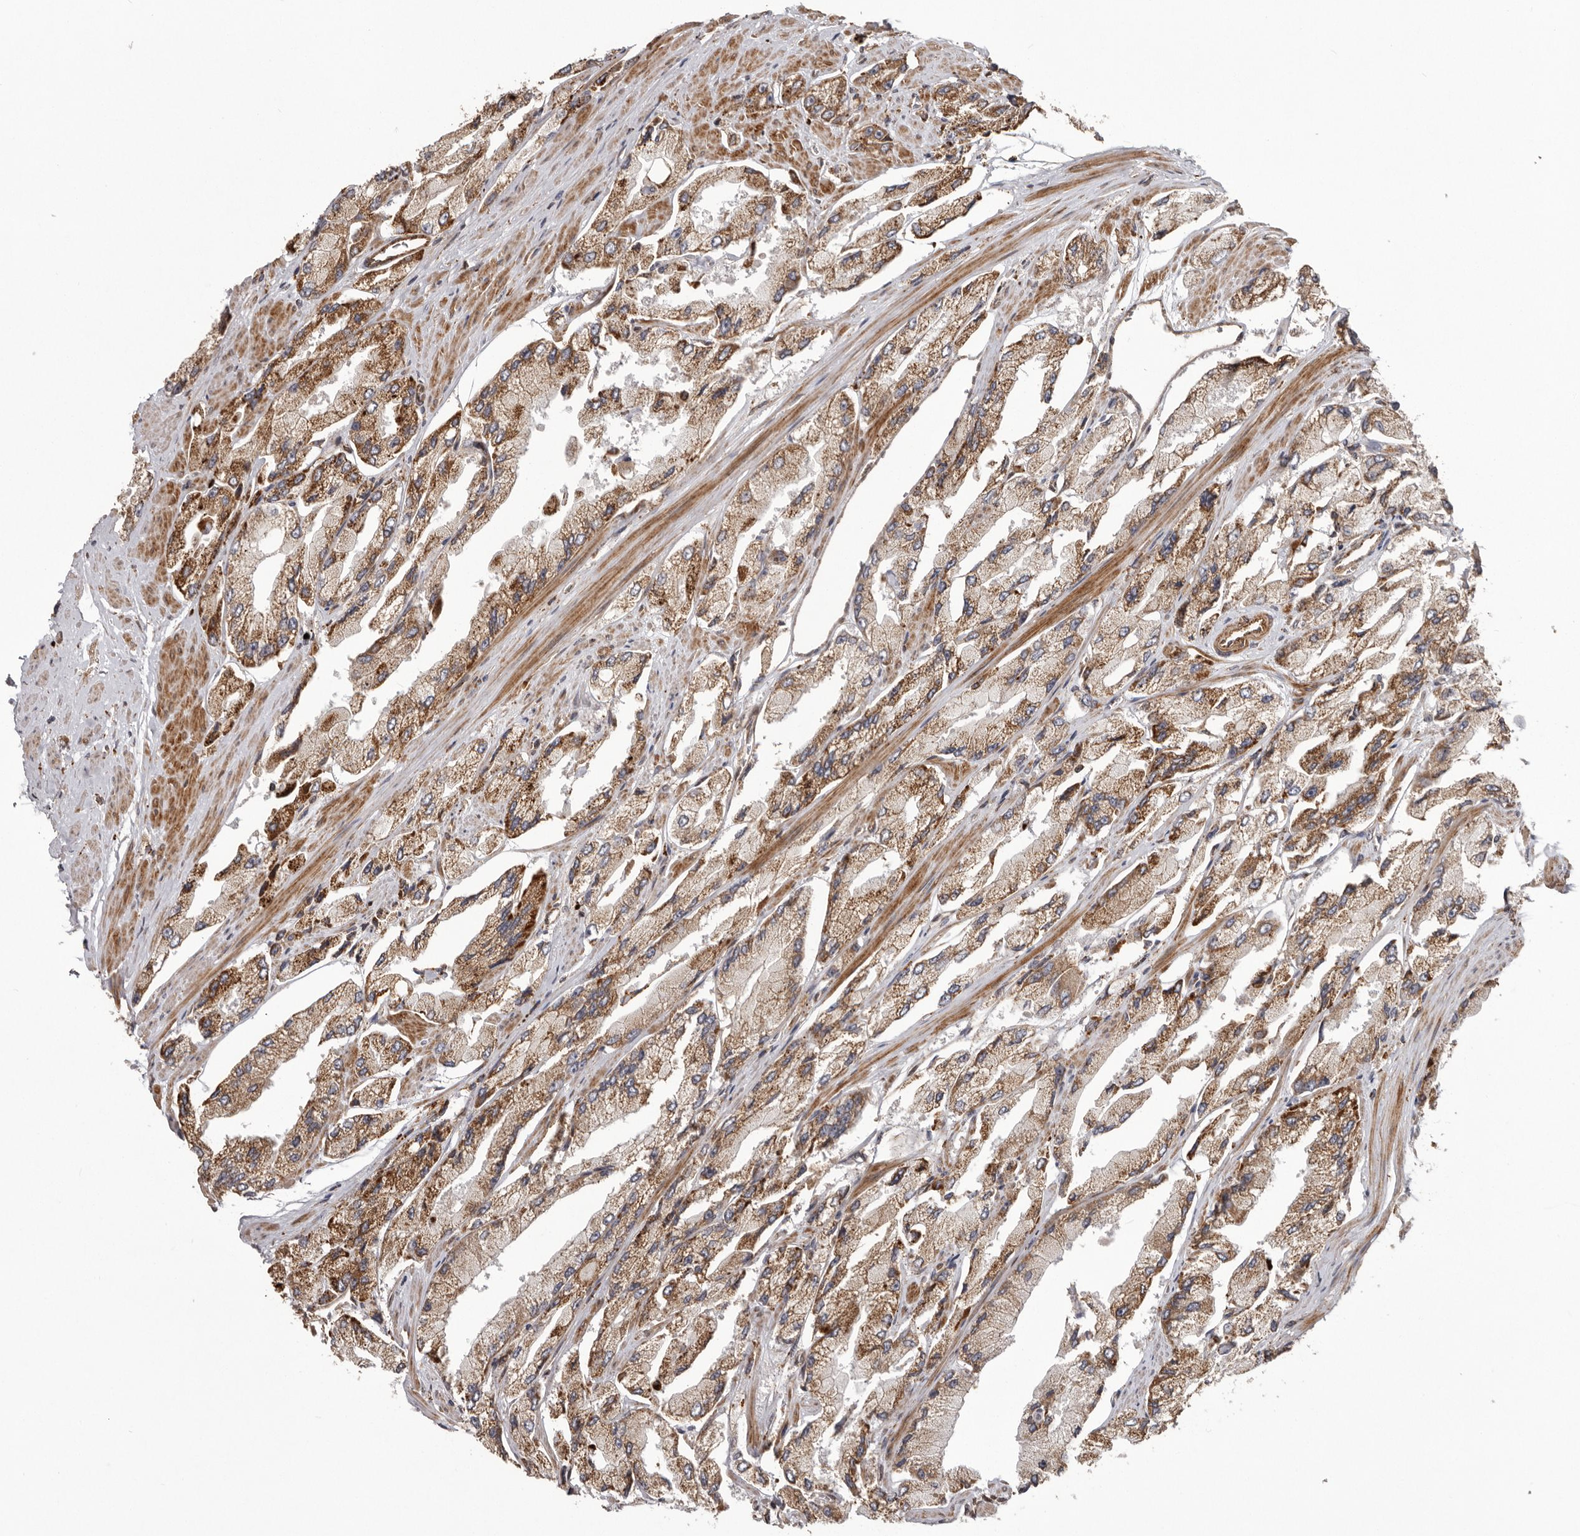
{"staining": {"intensity": "moderate", "quantity": ">75%", "location": "cytoplasmic/membranous"}, "tissue": "prostate cancer", "cell_type": "Tumor cells", "image_type": "cancer", "snomed": [{"axis": "morphology", "description": "Adenocarcinoma, High grade"}, {"axis": "topography", "description": "Prostate"}], "caption": "Immunohistochemistry (IHC) (DAB) staining of human prostate adenocarcinoma (high-grade) reveals moderate cytoplasmic/membranous protein staining in approximately >75% of tumor cells.", "gene": "NUP43", "patient": {"sex": "male", "age": 58}}